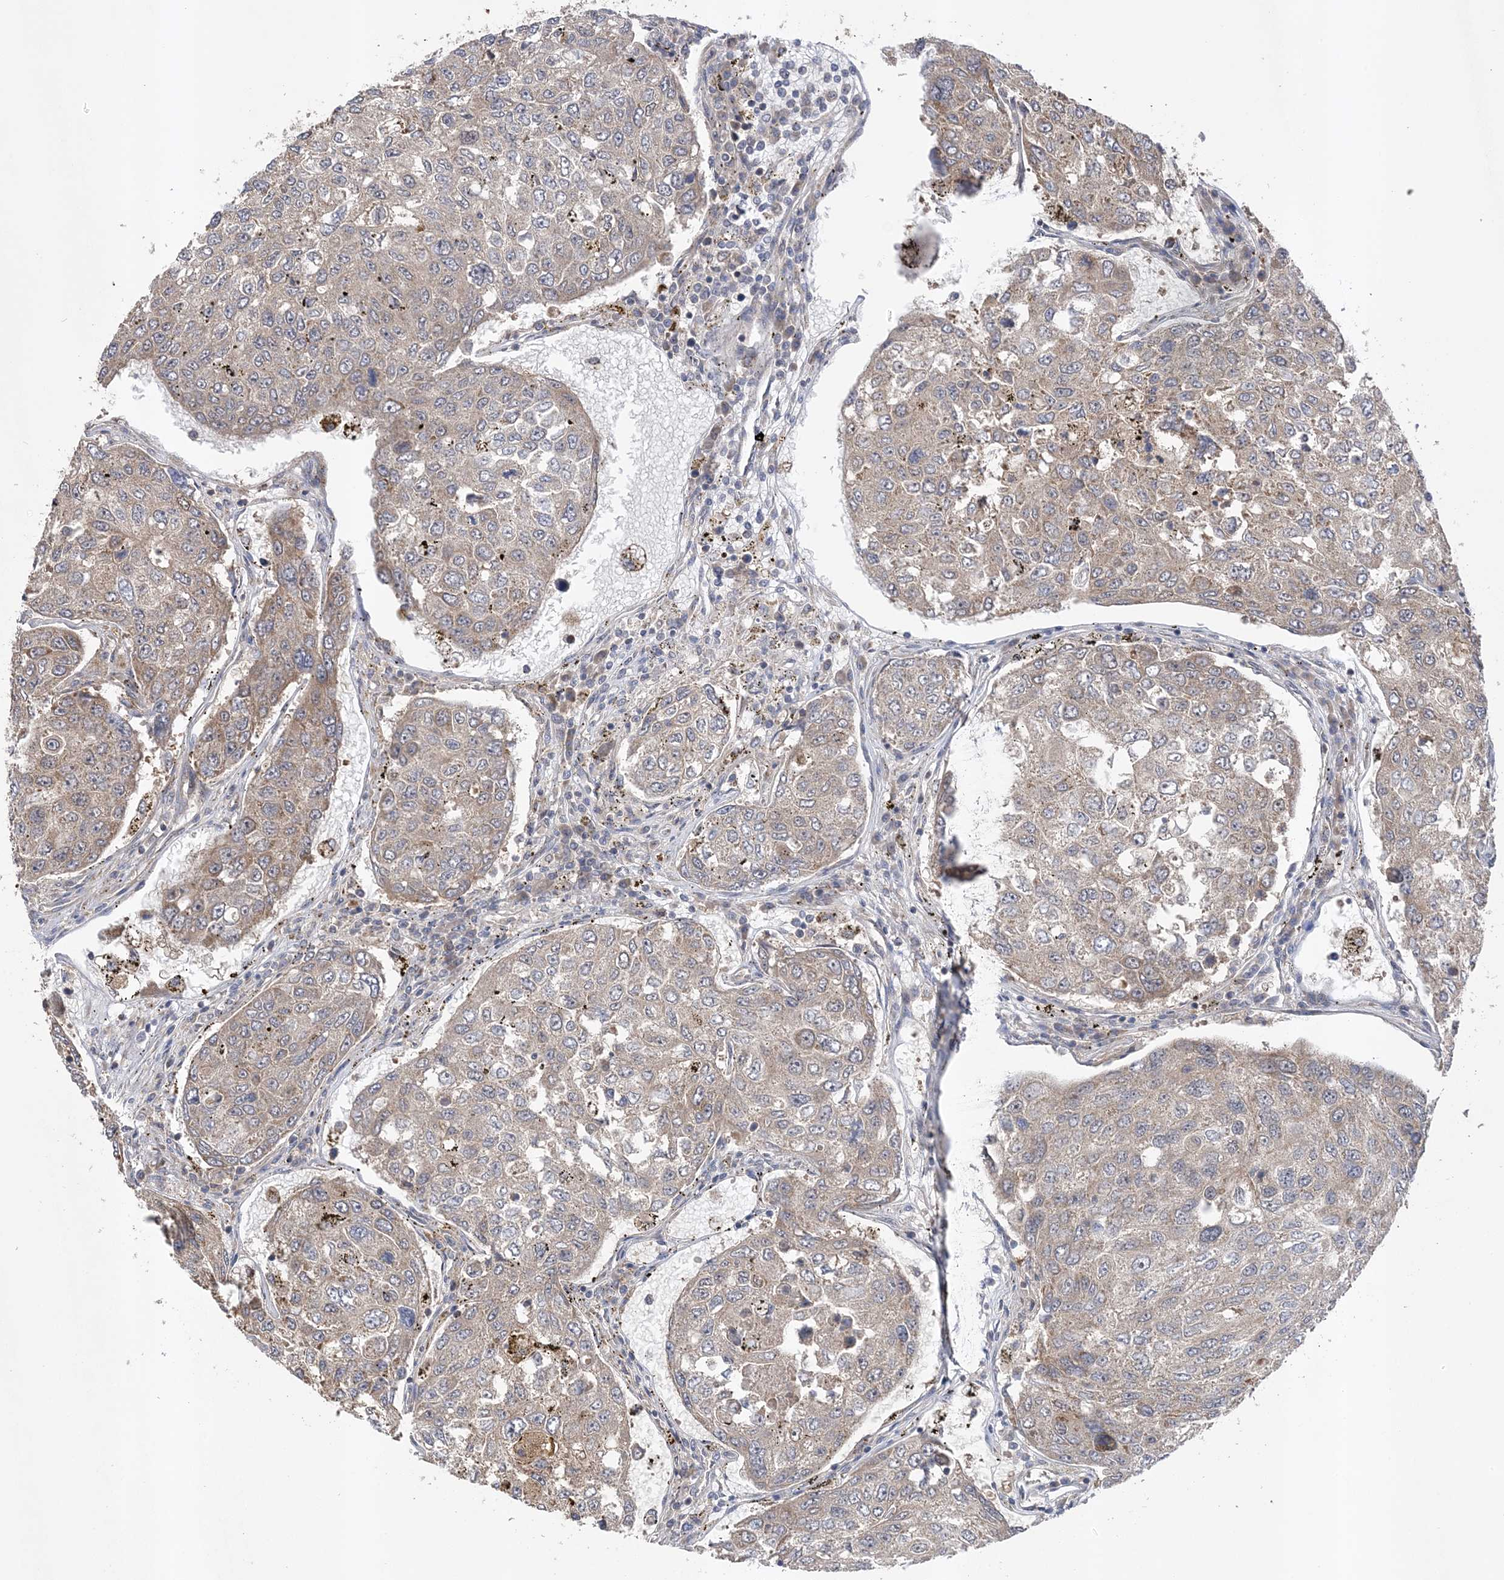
{"staining": {"intensity": "weak", "quantity": "<25%", "location": "cytoplasmic/membranous"}, "tissue": "urothelial cancer", "cell_type": "Tumor cells", "image_type": "cancer", "snomed": [{"axis": "morphology", "description": "Urothelial carcinoma, High grade"}, {"axis": "topography", "description": "Lymph node"}, {"axis": "topography", "description": "Urinary bladder"}], "caption": "Tumor cells are negative for protein expression in human urothelial carcinoma (high-grade).", "gene": "MMADHC", "patient": {"sex": "male", "age": 51}}